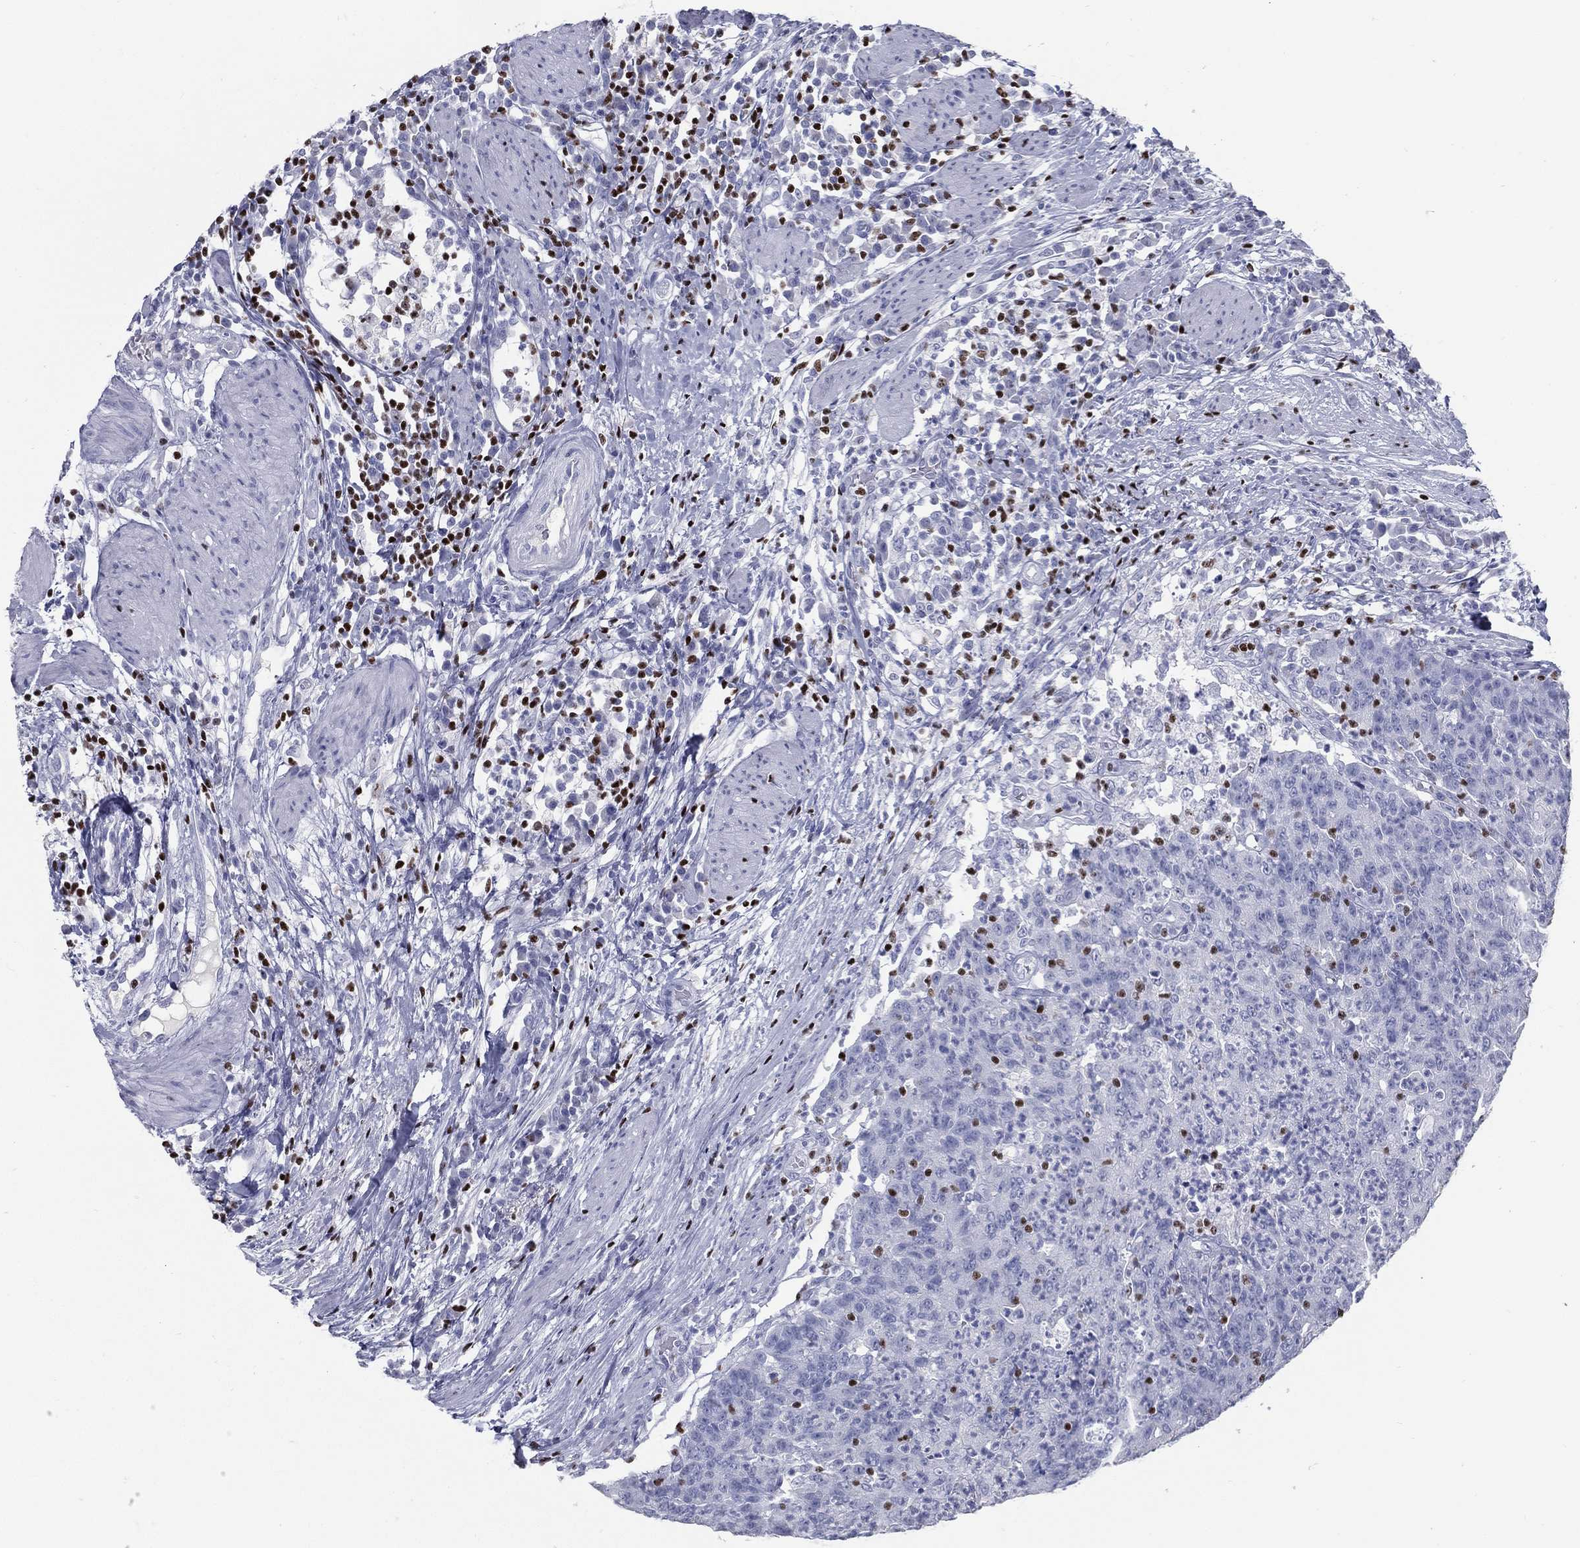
{"staining": {"intensity": "negative", "quantity": "none", "location": "none"}, "tissue": "colorectal cancer", "cell_type": "Tumor cells", "image_type": "cancer", "snomed": [{"axis": "morphology", "description": "Adenocarcinoma, NOS"}, {"axis": "topography", "description": "Colon"}], "caption": "A high-resolution image shows immunohistochemistry staining of colorectal cancer (adenocarcinoma), which exhibits no significant positivity in tumor cells.", "gene": "PYHIN1", "patient": {"sex": "male", "age": 70}}